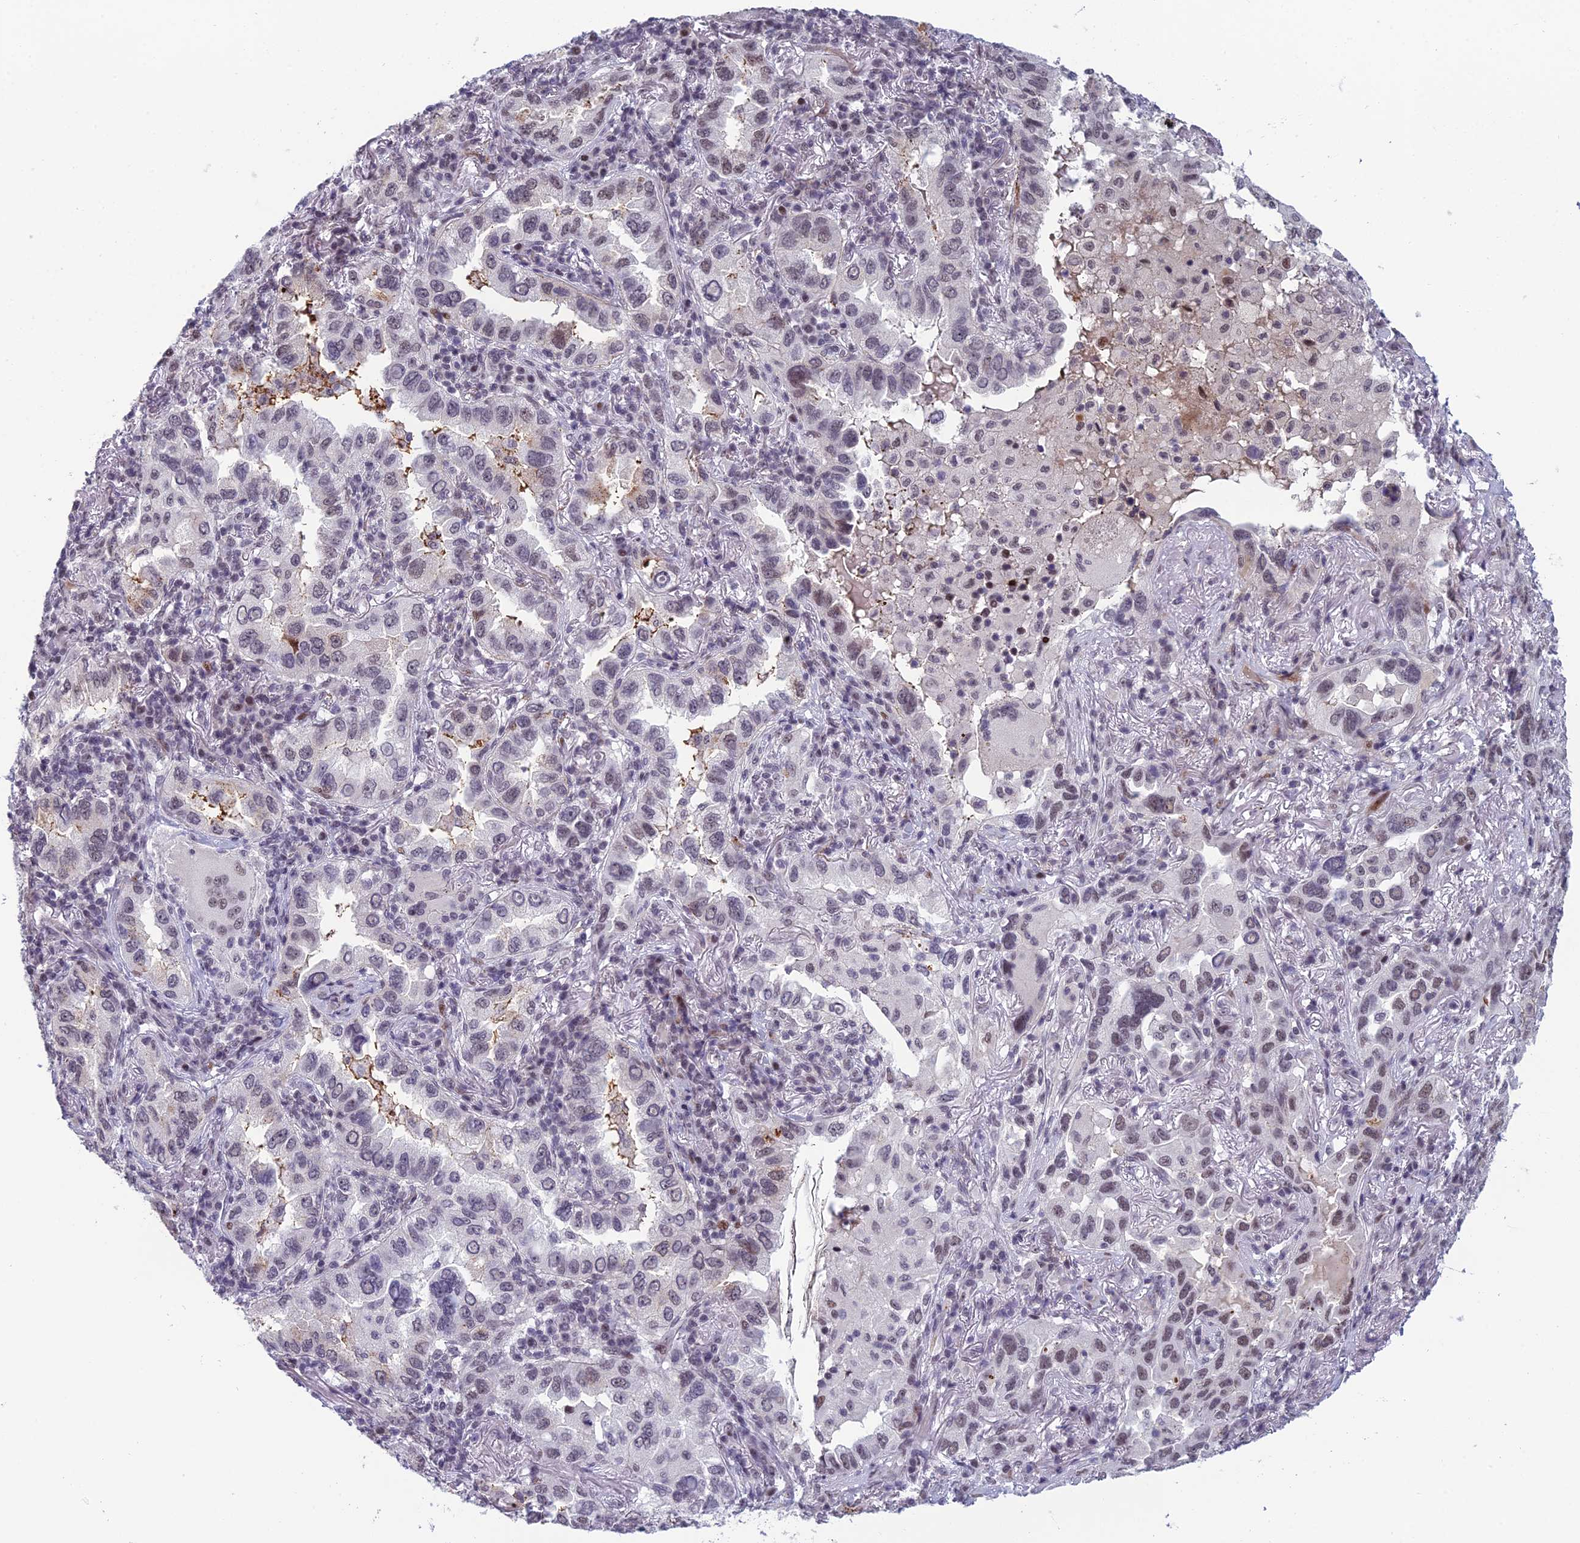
{"staining": {"intensity": "weak", "quantity": "<25%", "location": "nuclear"}, "tissue": "lung cancer", "cell_type": "Tumor cells", "image_type": "cancer", "snomed": [{"axis": "morphology", "description": "Adenocarcinoma, NOS"}, {"axis": "topography", "description": "Lung"}], "caption": "Tumor cells show no significant protein staining in lung adenocarcinoma. Brightfield microscopy of immunohistochemistry (IHC) stained with DAB (3,3'-diaminobenzidine) (brown) and hematoxylin (blue), captured at high magnification.", "gene": "RGS17", "patient": {"sex": "female", "age": 69}}